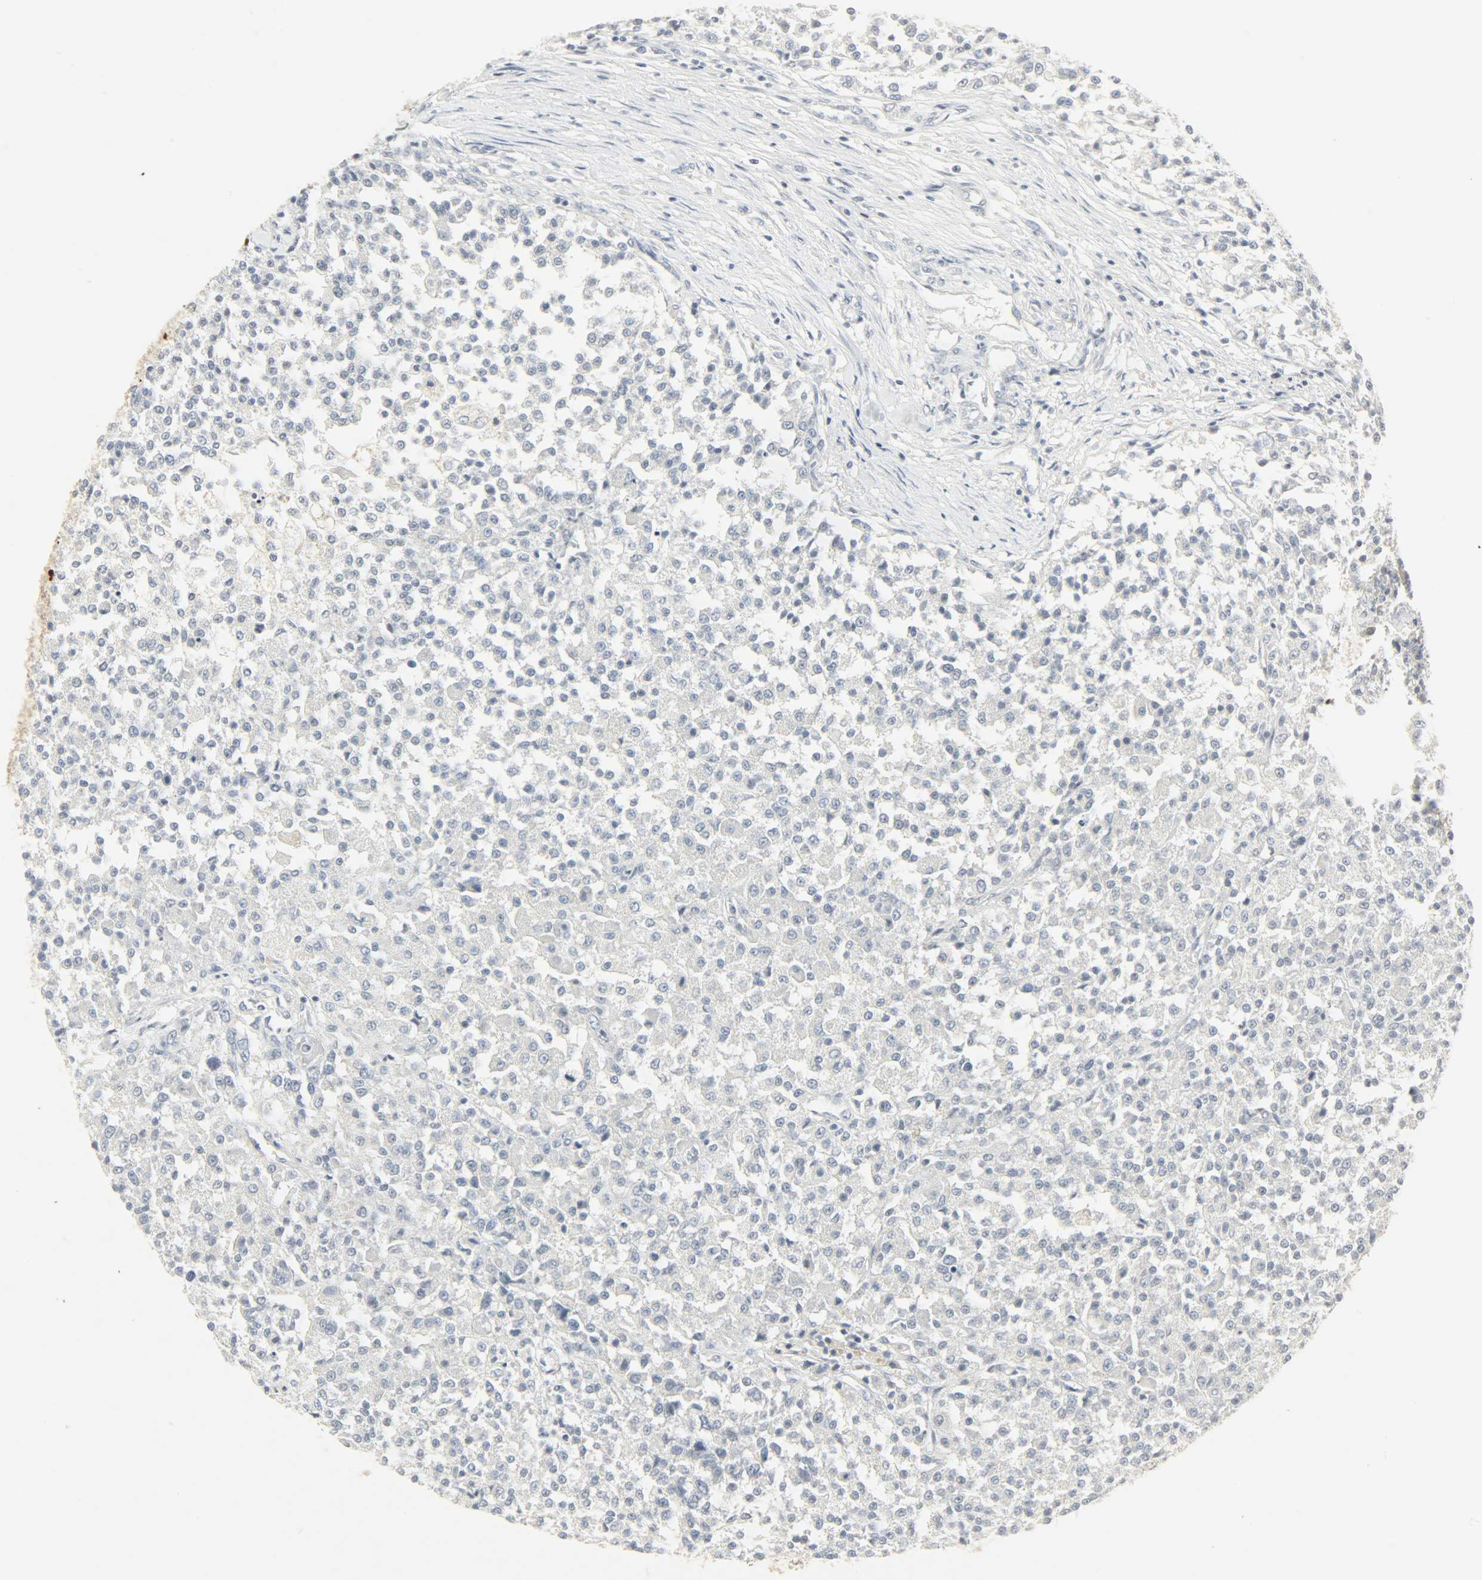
{"staining": {"intensity": "negative", "quantity": "none", "location": "none"}, "tissue": "testis cancer", "cell_type": "Tumor cells", "image_type": "cancer", "snomed": [{"axis": "morphology", "description": "Seminoma, NOS"}, {"axis": "topography", "description": "Testis"}], "caption": "High power microscopy micrograph of an IHC image of testis cancer, revealing no significant positivity in tumor cells.", "gene": "CAMK4", "patient": {"sex": "male", "age": 59}}